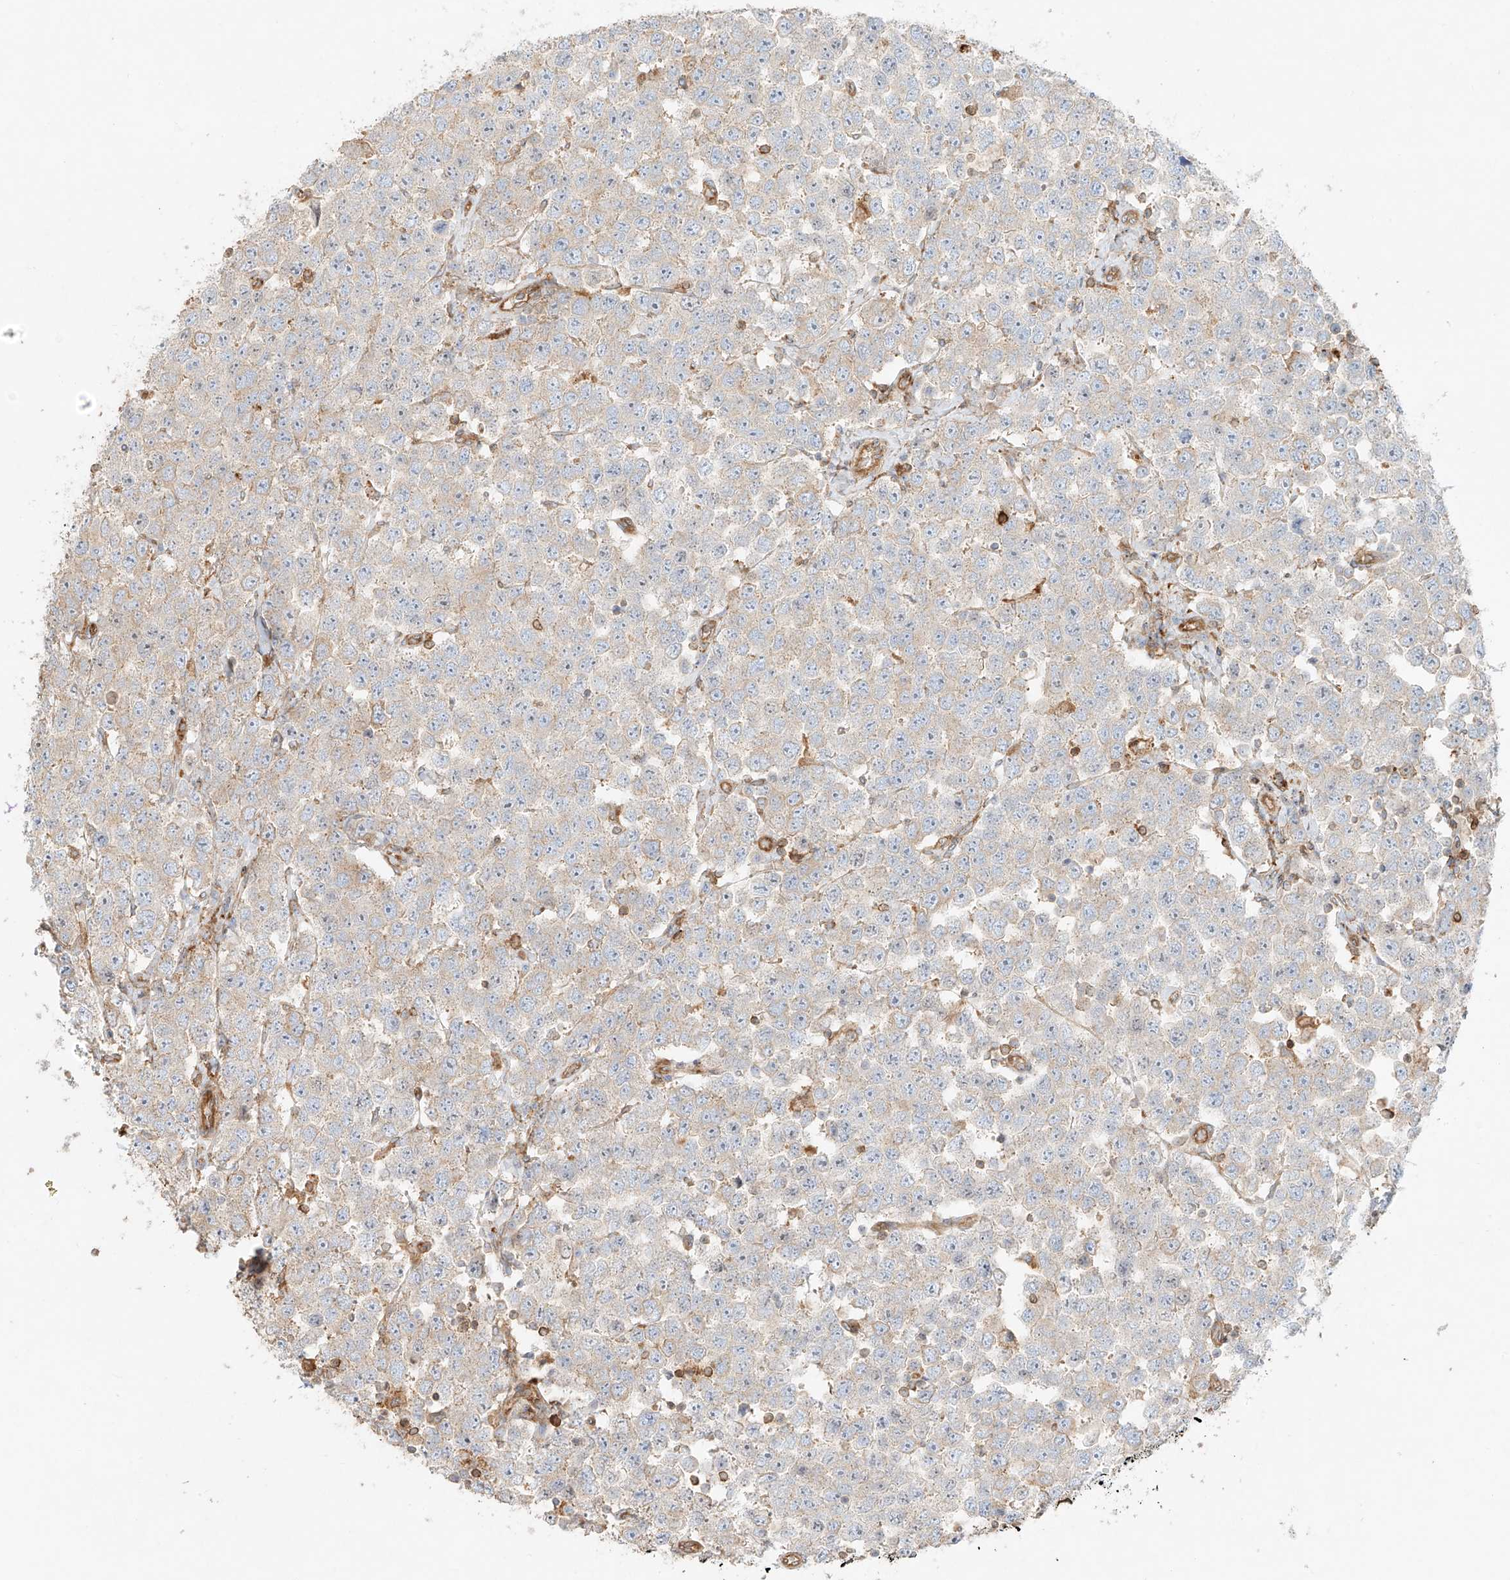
{"staining": {"intensity": "weak", "quantity": "25%-75%", "location": "cytoplasmic/membranous"}, "tissue": "testis cancer", "cell_type": "Tumor cells", "image_type": "cancer", "snomed": [{"axis": "morphology", "description": "Seminoma, NOS"}, {"axis": "topography", "description": "Testis"}], "caption": "Immunohistochemistry of human testis seminoma displays low levels of weak cytoplasmic/membranous staining in approximately 25%-75% of tumor cells.", "gene": "SNX9", "patient": {"sex": "male", "age": 28}}